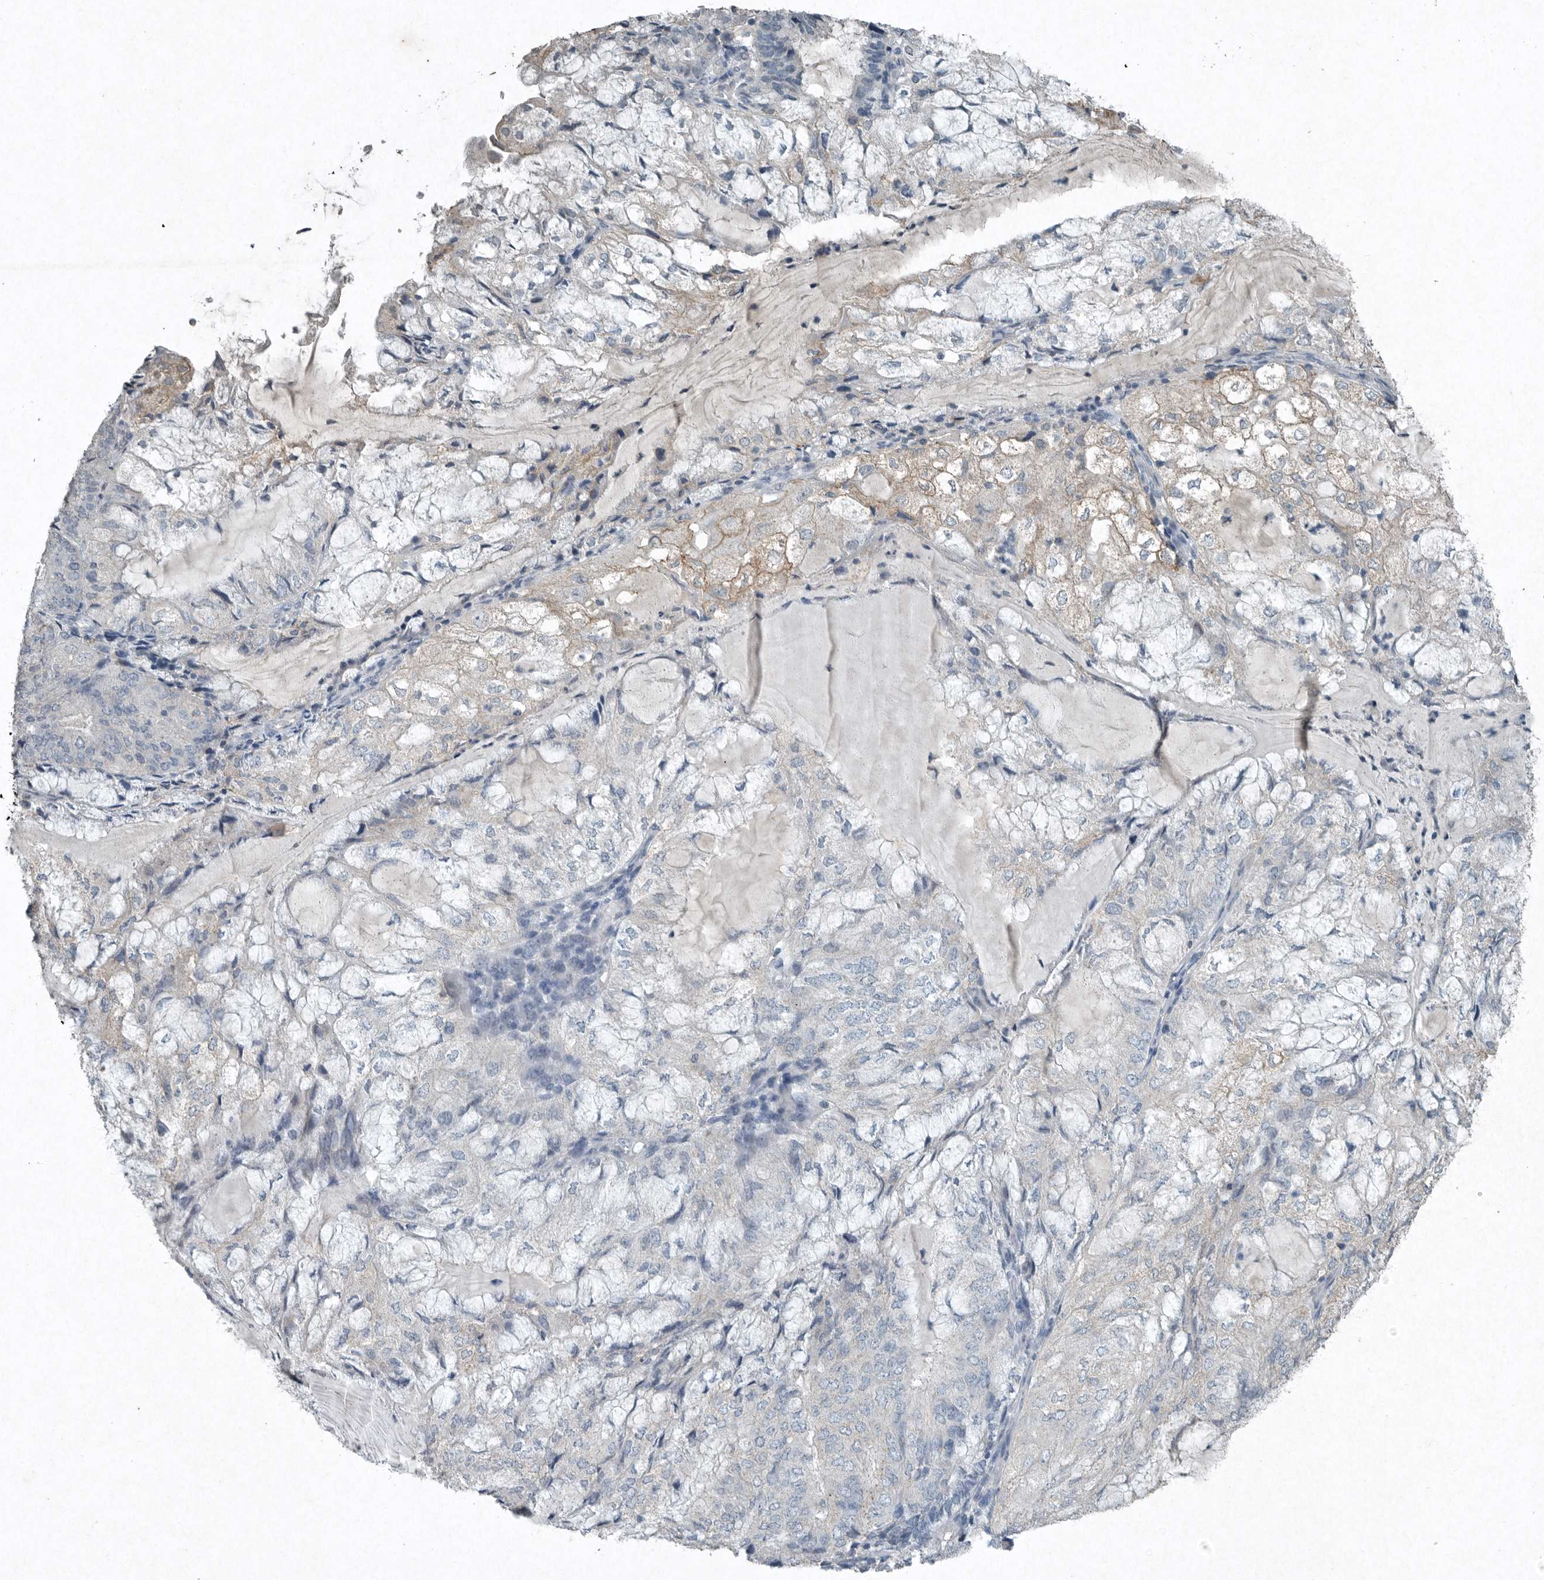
{"staining": {"intensity": "negative", "quantity": "none", "location": "none"}, "tissue": "endometrial cancer", "cell_type": "Tumor cells", "image_type": "cancer", "snomed": [{"axis": "morphology", "description": "Adenocarcinoma, NOS"}, {"axis": "topography", "description": "Endometrium"}], "caption": "Protein analysis of endometrial cancer shows no significant expression in tumor cells.", "gene": "IL20", "patient": {"sex": "female", "age": 81}}